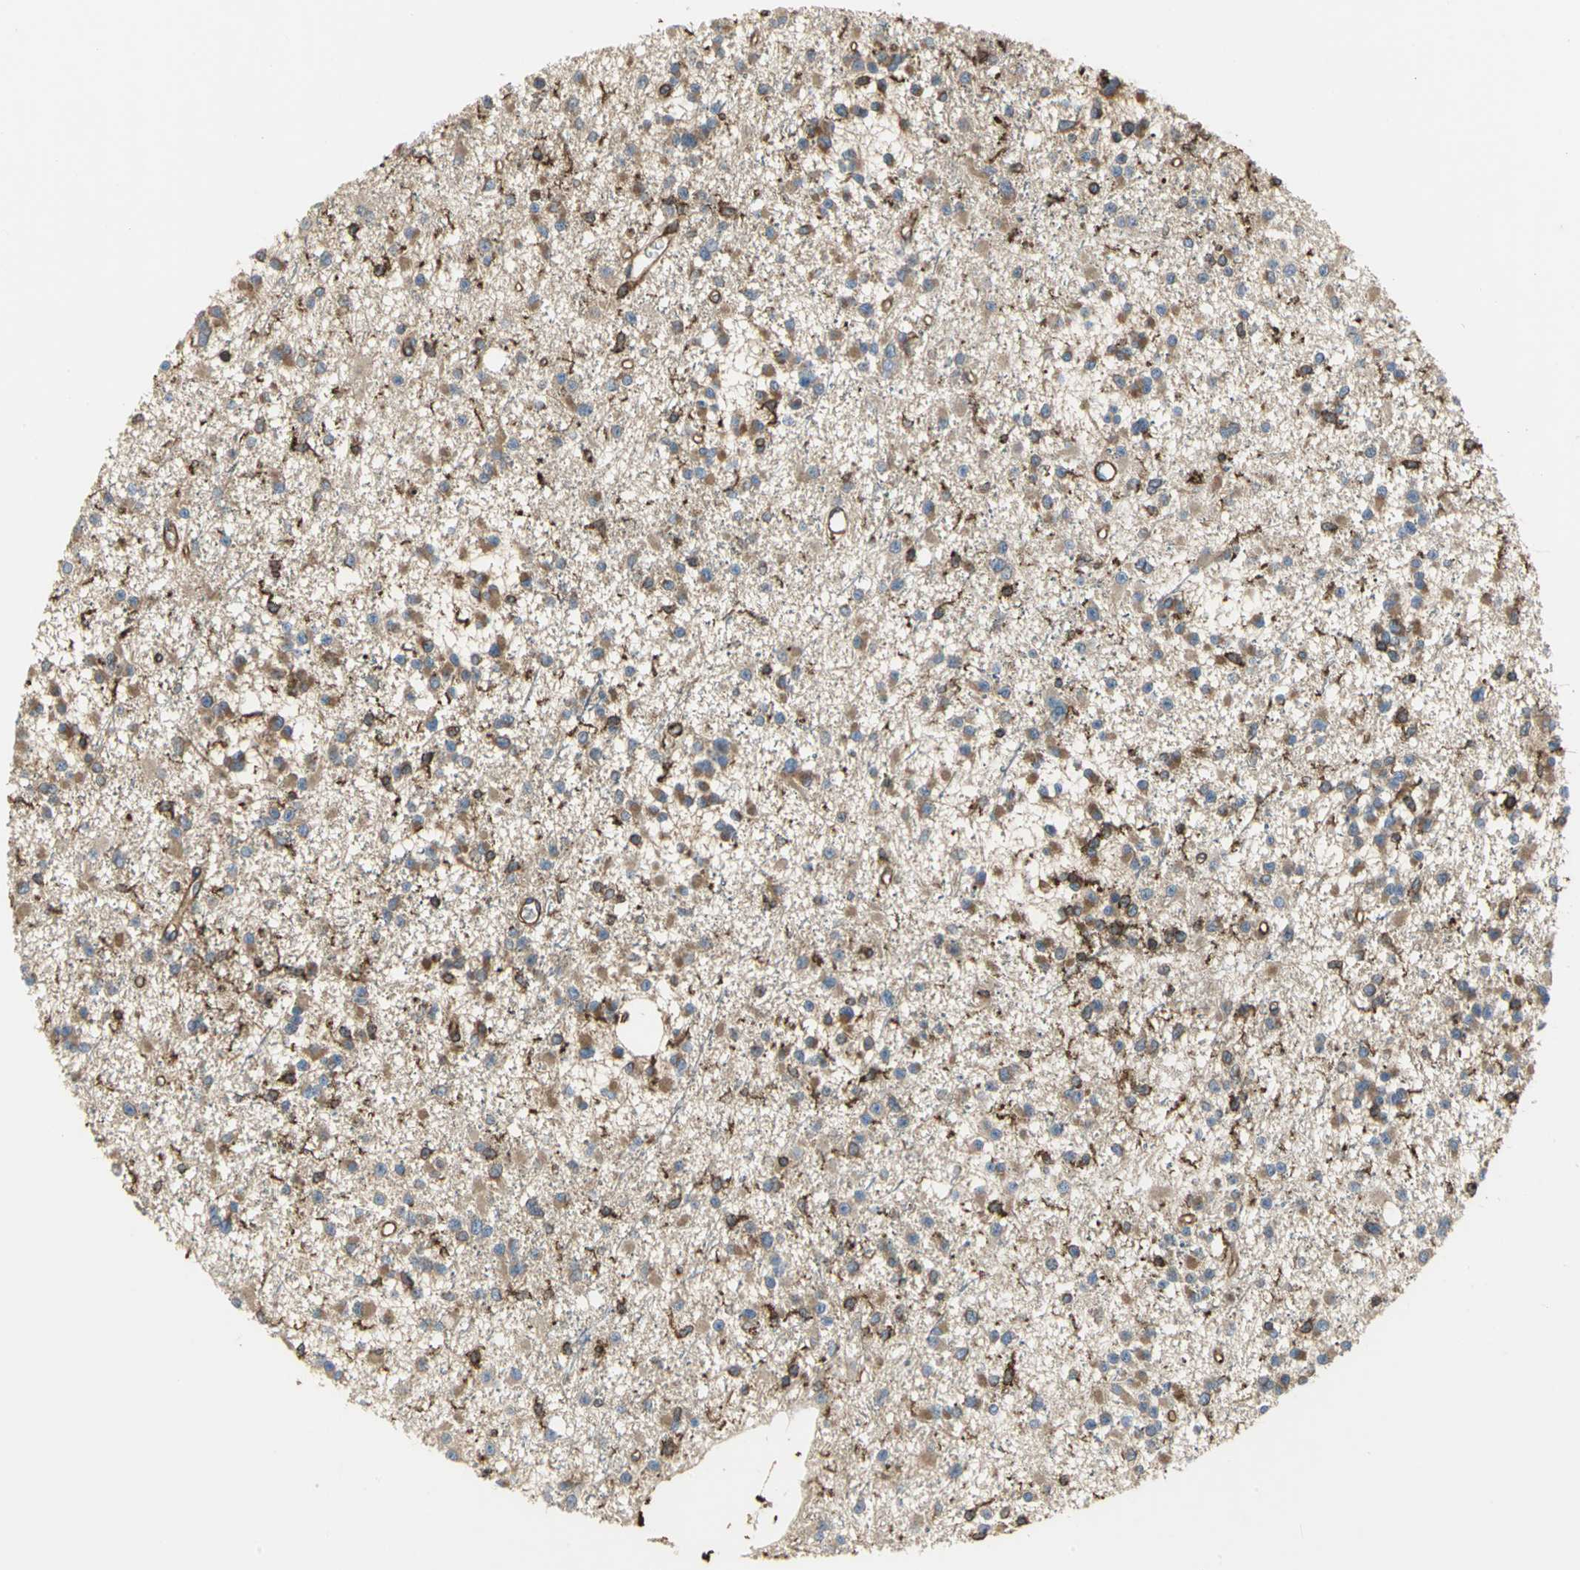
{"staining": {"intensity": "strong", "quantity": ">75%", "location": "cytoplasmic/membranous"}, "tissue": "glioma", "cell_type": "Tumor cells", "image_type": "cancer", "snomed": [{"axis": "morphology", "description": "Glioma, malignant, Low grade"}, {"axis": "topography", "description": "Brain"}], "caption": "Human malignant low-grade glioma stained with a brown dye shows strong cytoplasmic/membranous positive staining in approximately >75% of tumor cells.", "gene": "TLN1", "patient": {"sex": "female", "age": 22}}